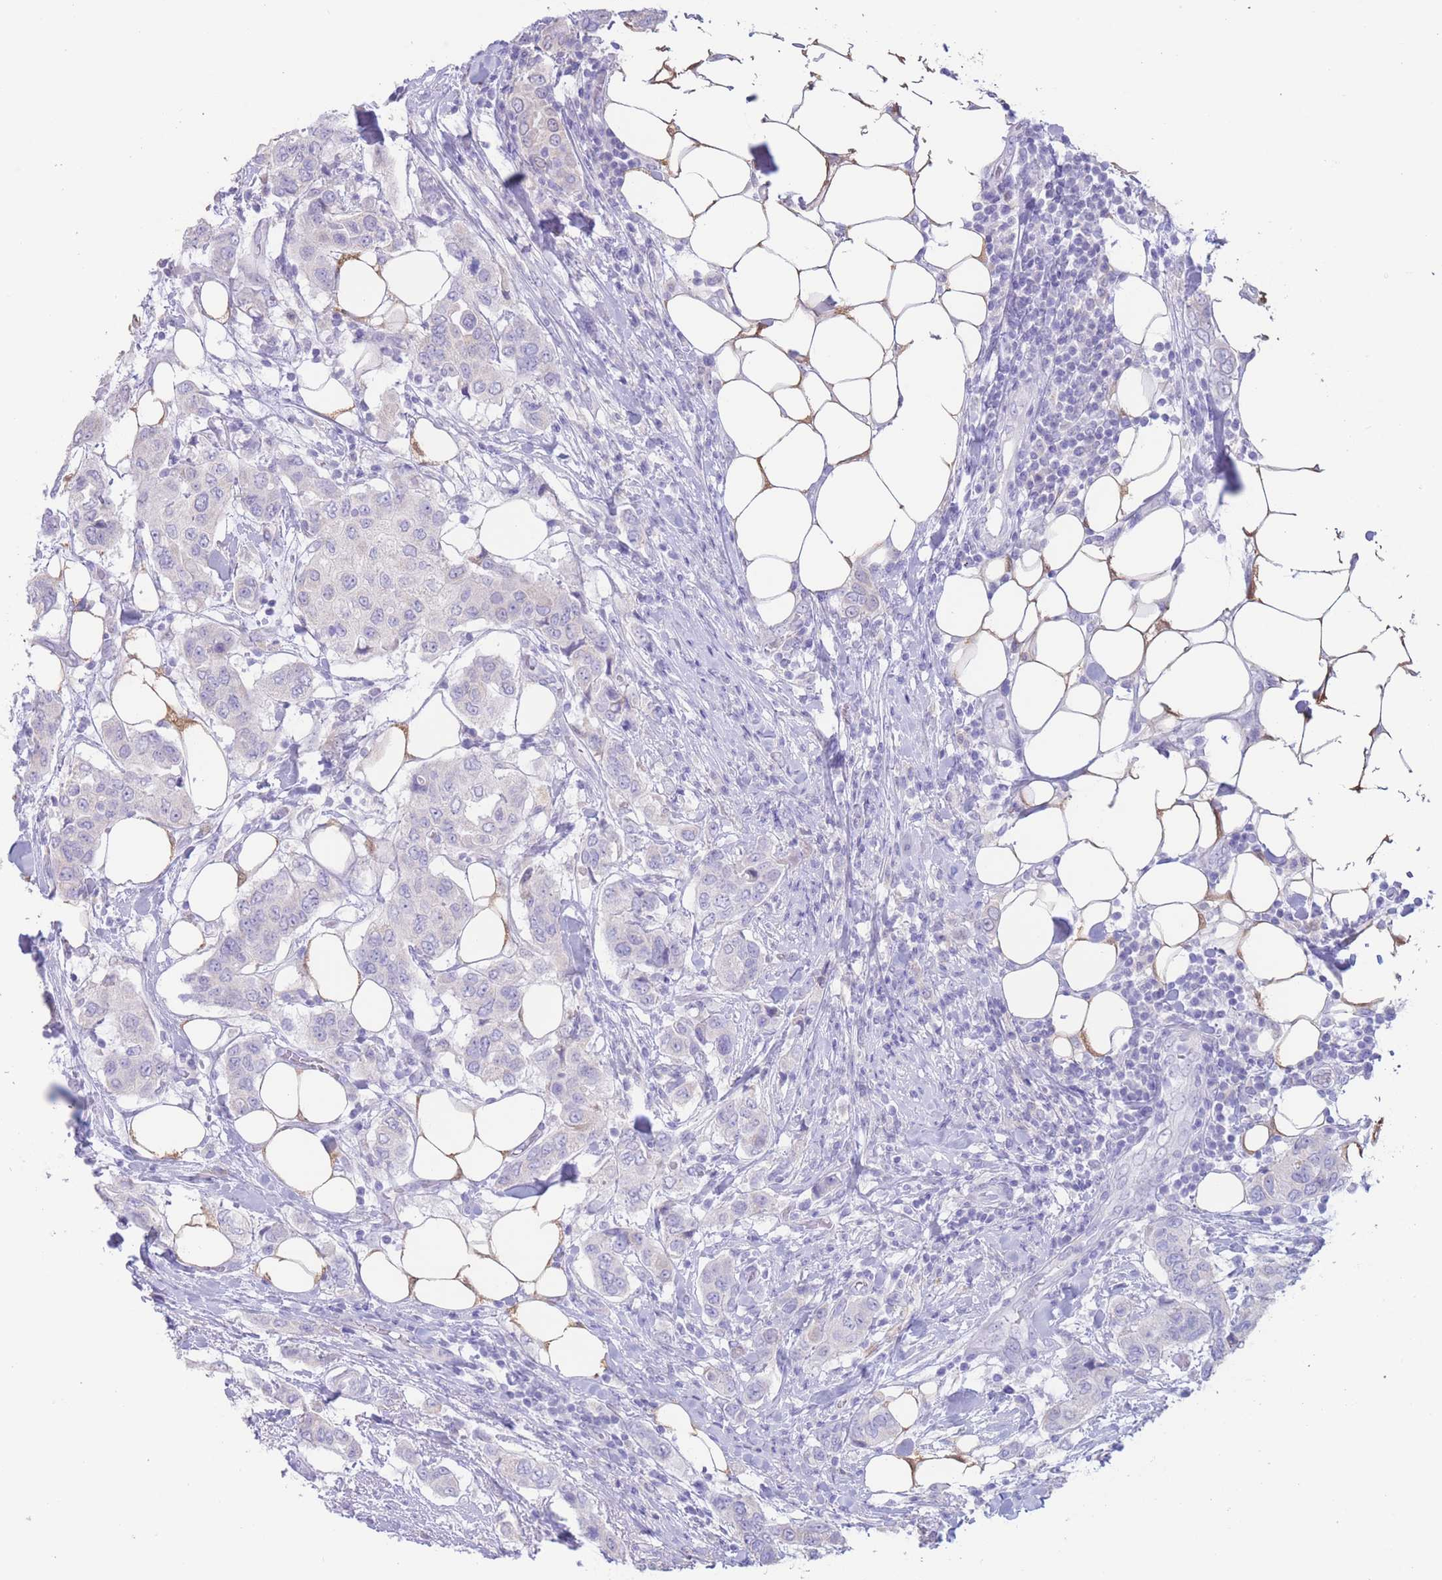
{"staining": {"intensity": "negative", "quantity": "none", "location": "none"}, "tissue": "breast cancer", "cell_type": "Tumor cells", "image_type": "cancer", "snomed": [{"axis": "morphology", "description": "Lobular carcinoma"}, {"axis": "topography", "description": "Breast"}], "caption": "High magnification brightfield microscopy of lobular carcinoma (breast) stained with DAB (brown) and counterstained with hematoxylin (blue): tumor cells show no significant expression.", "gene": "FAH", "patient": {"sex": "female", "age": 51}}